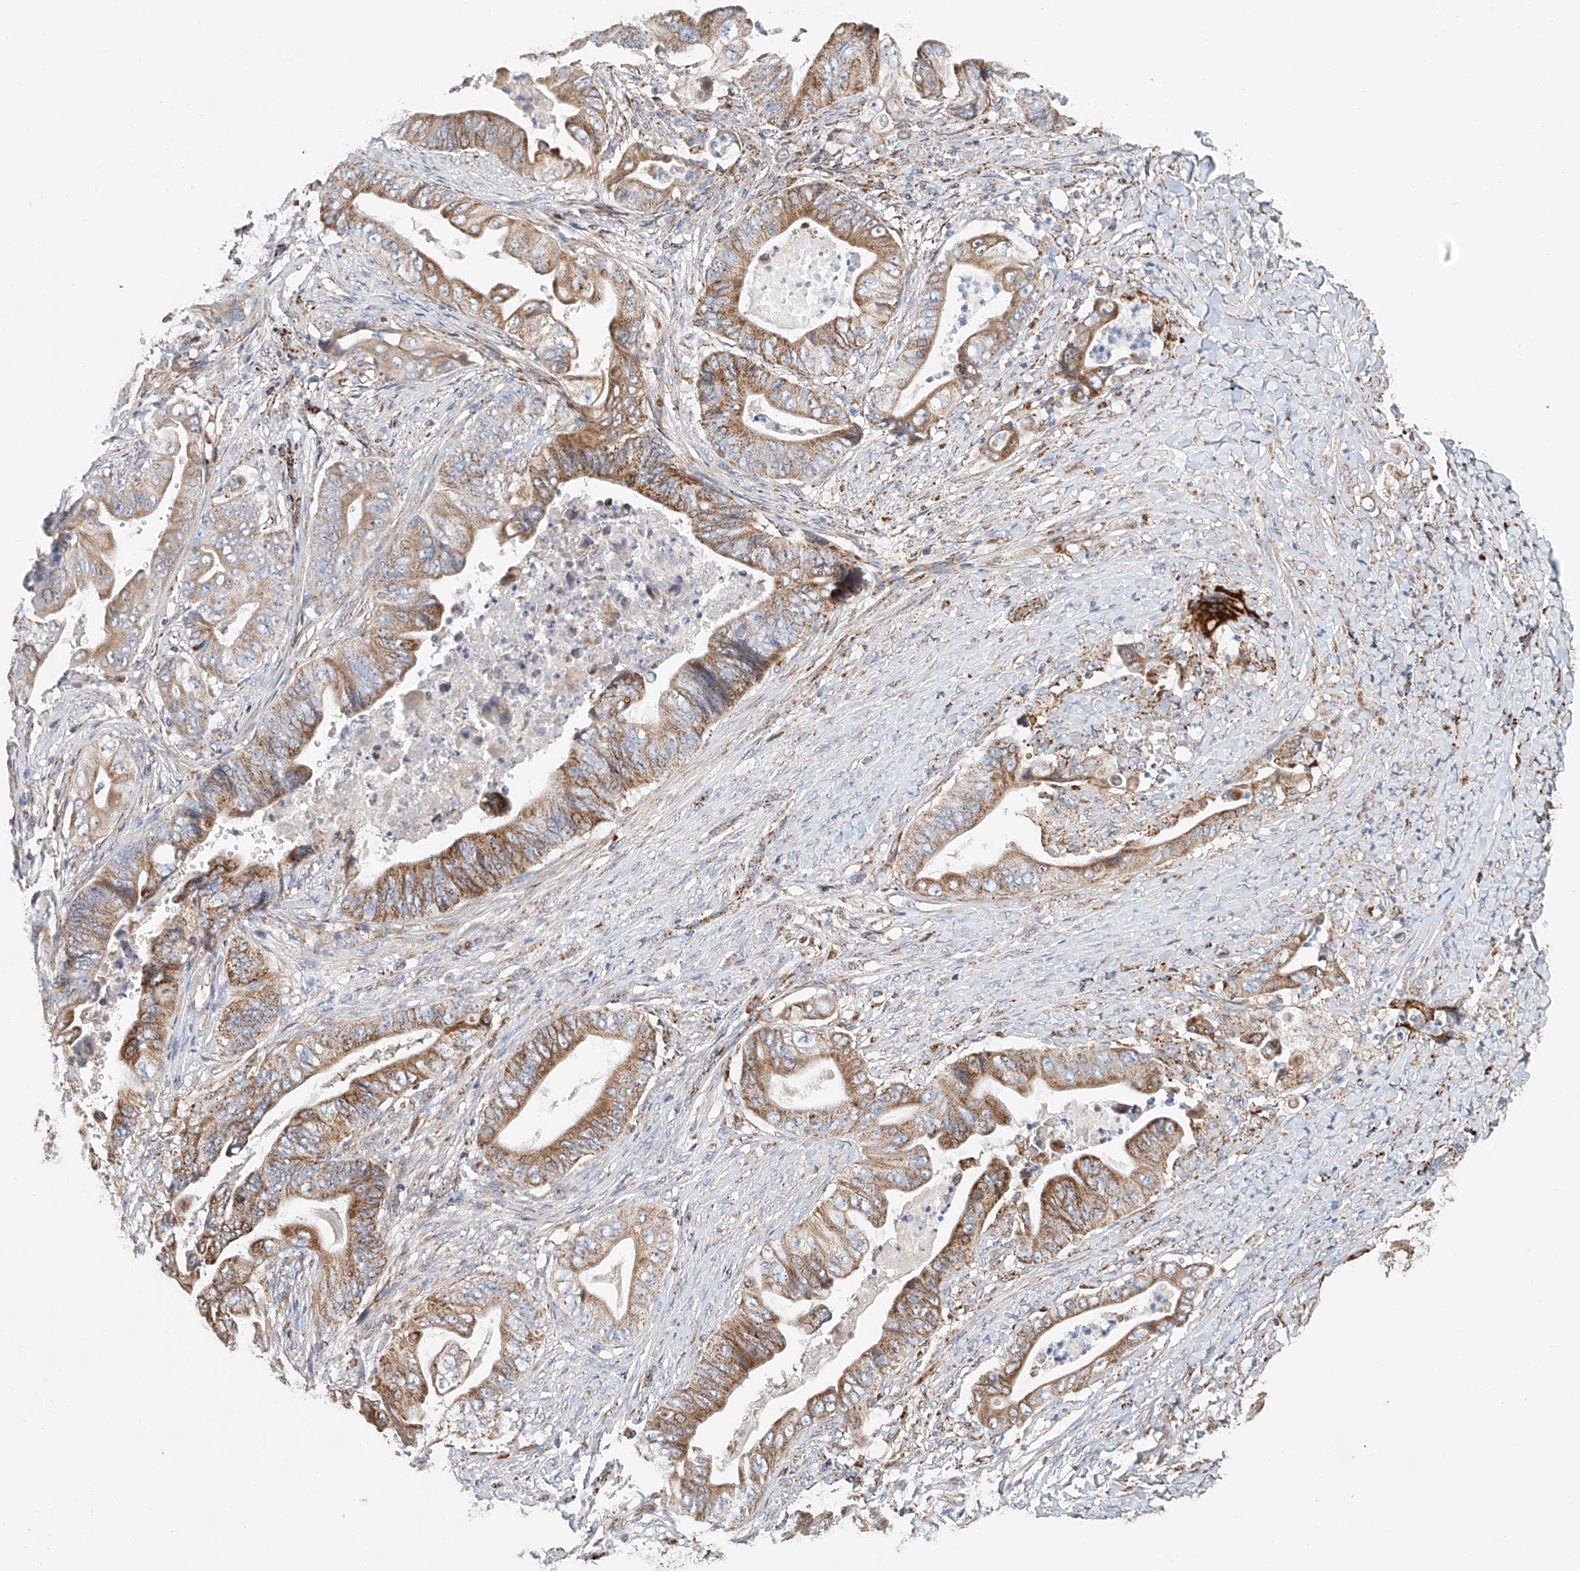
{"staining": {"intensity": "moderate", "quantity": ">75%", "location": "cytoplasmic/membranous"}, "tissue": "stomach cancer", "cell_type": "Tumor cells", "image_type": "cancer", "snomed": [{"axis": "morphology", "description": "Adenocarcinoma, NOS"}, {"axis": "topography", "description": "Stomach"}], "caption": "Immunohistochemistry of human stomach cancer (adenocarcinoma) reveals medium levels of moderate cytoplasmic/membranous expression in about >75% of tumor cells.", "gene": "MCL1", "patient": {"sex": "female", "age": 73}}